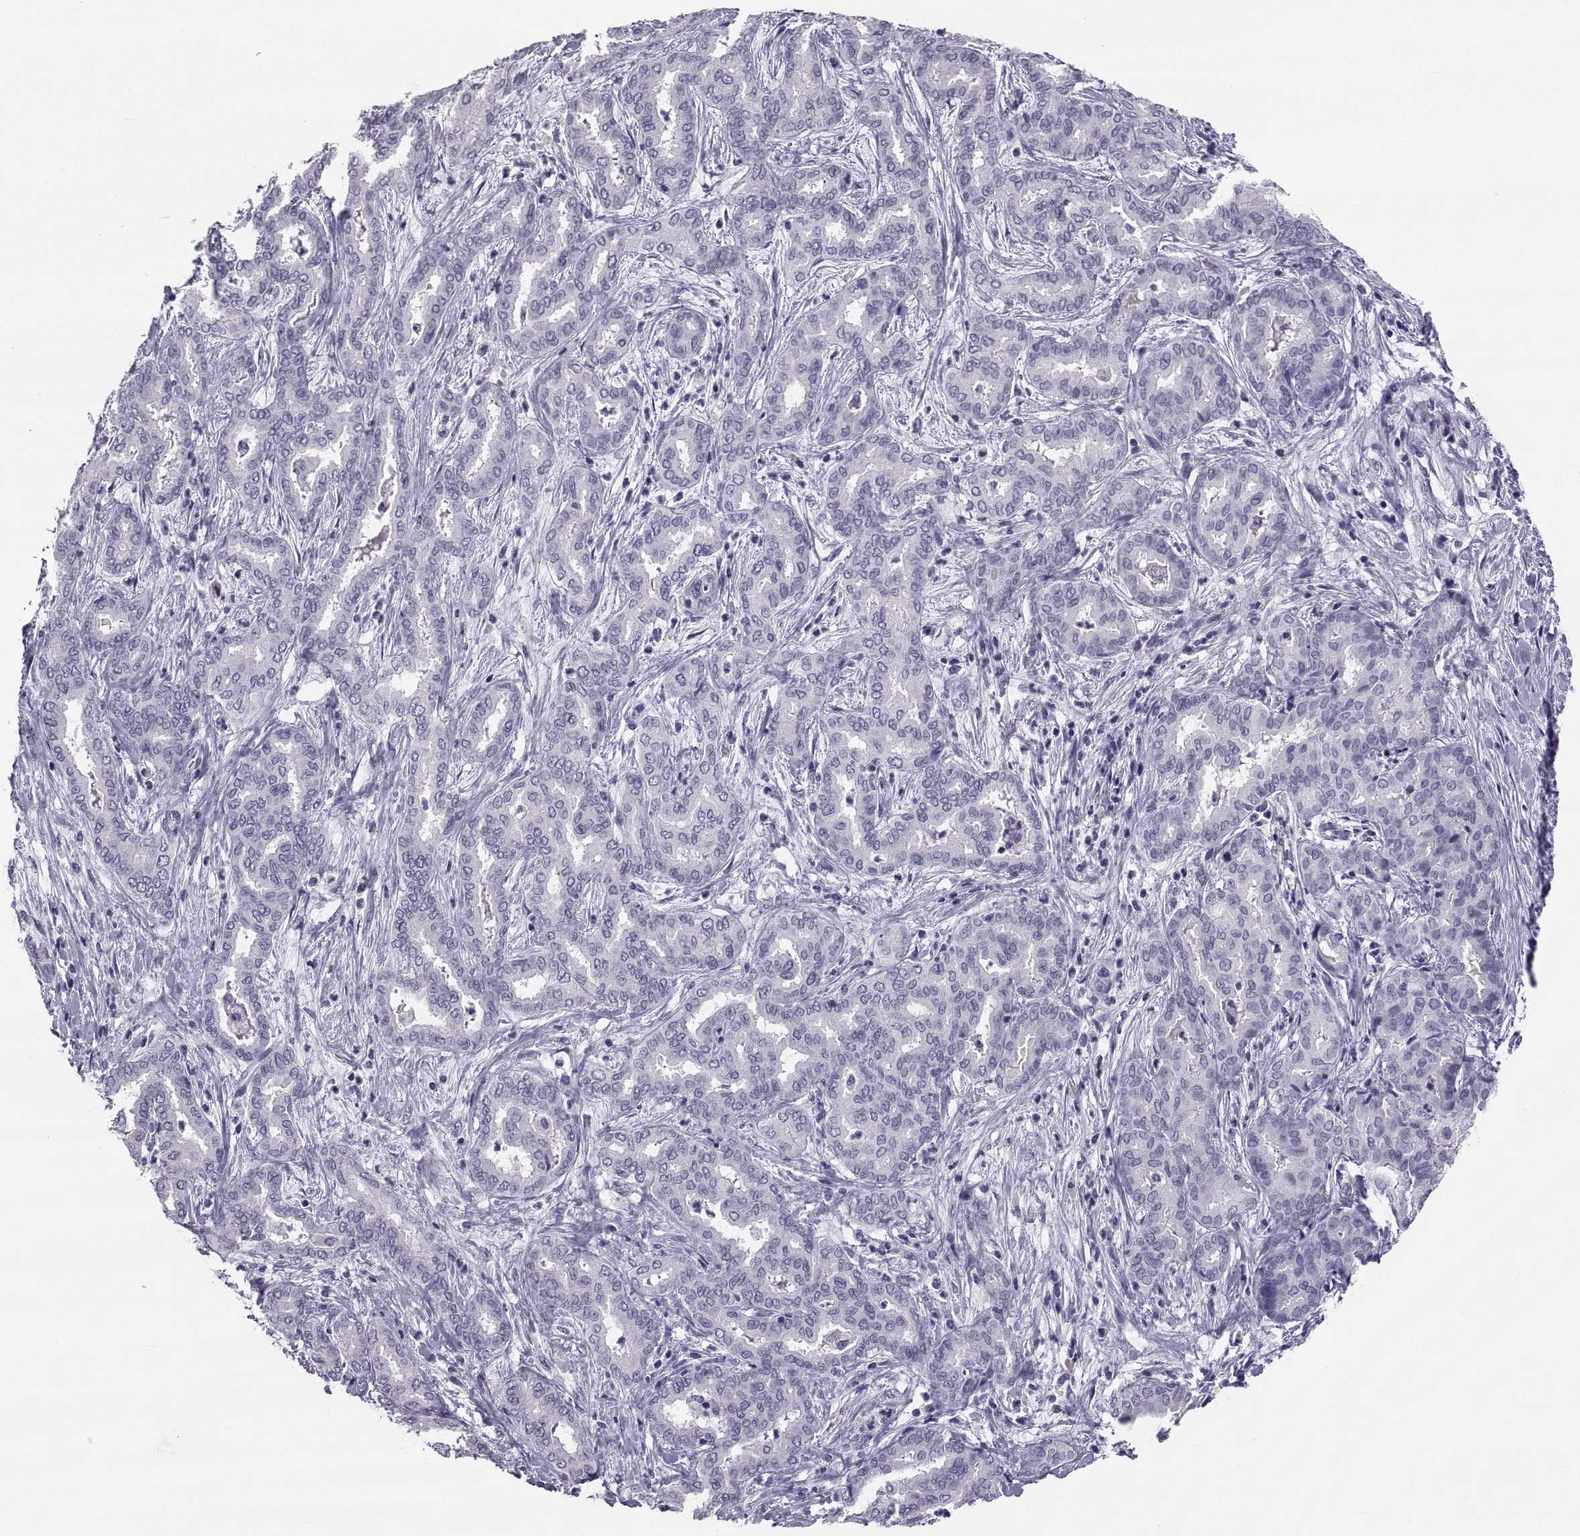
{"staining": {"intensity": "negative", "quantity": "none", "location": "none"}, "tissue": "liver cancer", "cell_type": "Tumor cells", "image_type": "cancer", "snomed": [{"axis": "morphology", "description": "Cholangiocarcinoma"}, {"axis": "topography", "description": "Liver"}], "caption": "An immunohistochemistry histopathology image of liver cholangiocarcinoma is shown. There is no staining in tumor cells of liver cholangiocarcinoma. (DAB (3,3'-diaminobenzidine) immunohistochemistry (IHC) visualized using brightfield microscopy, high magnification).", "gene": "IGSF1", "patient": {"sex": "female", "age": 64}}